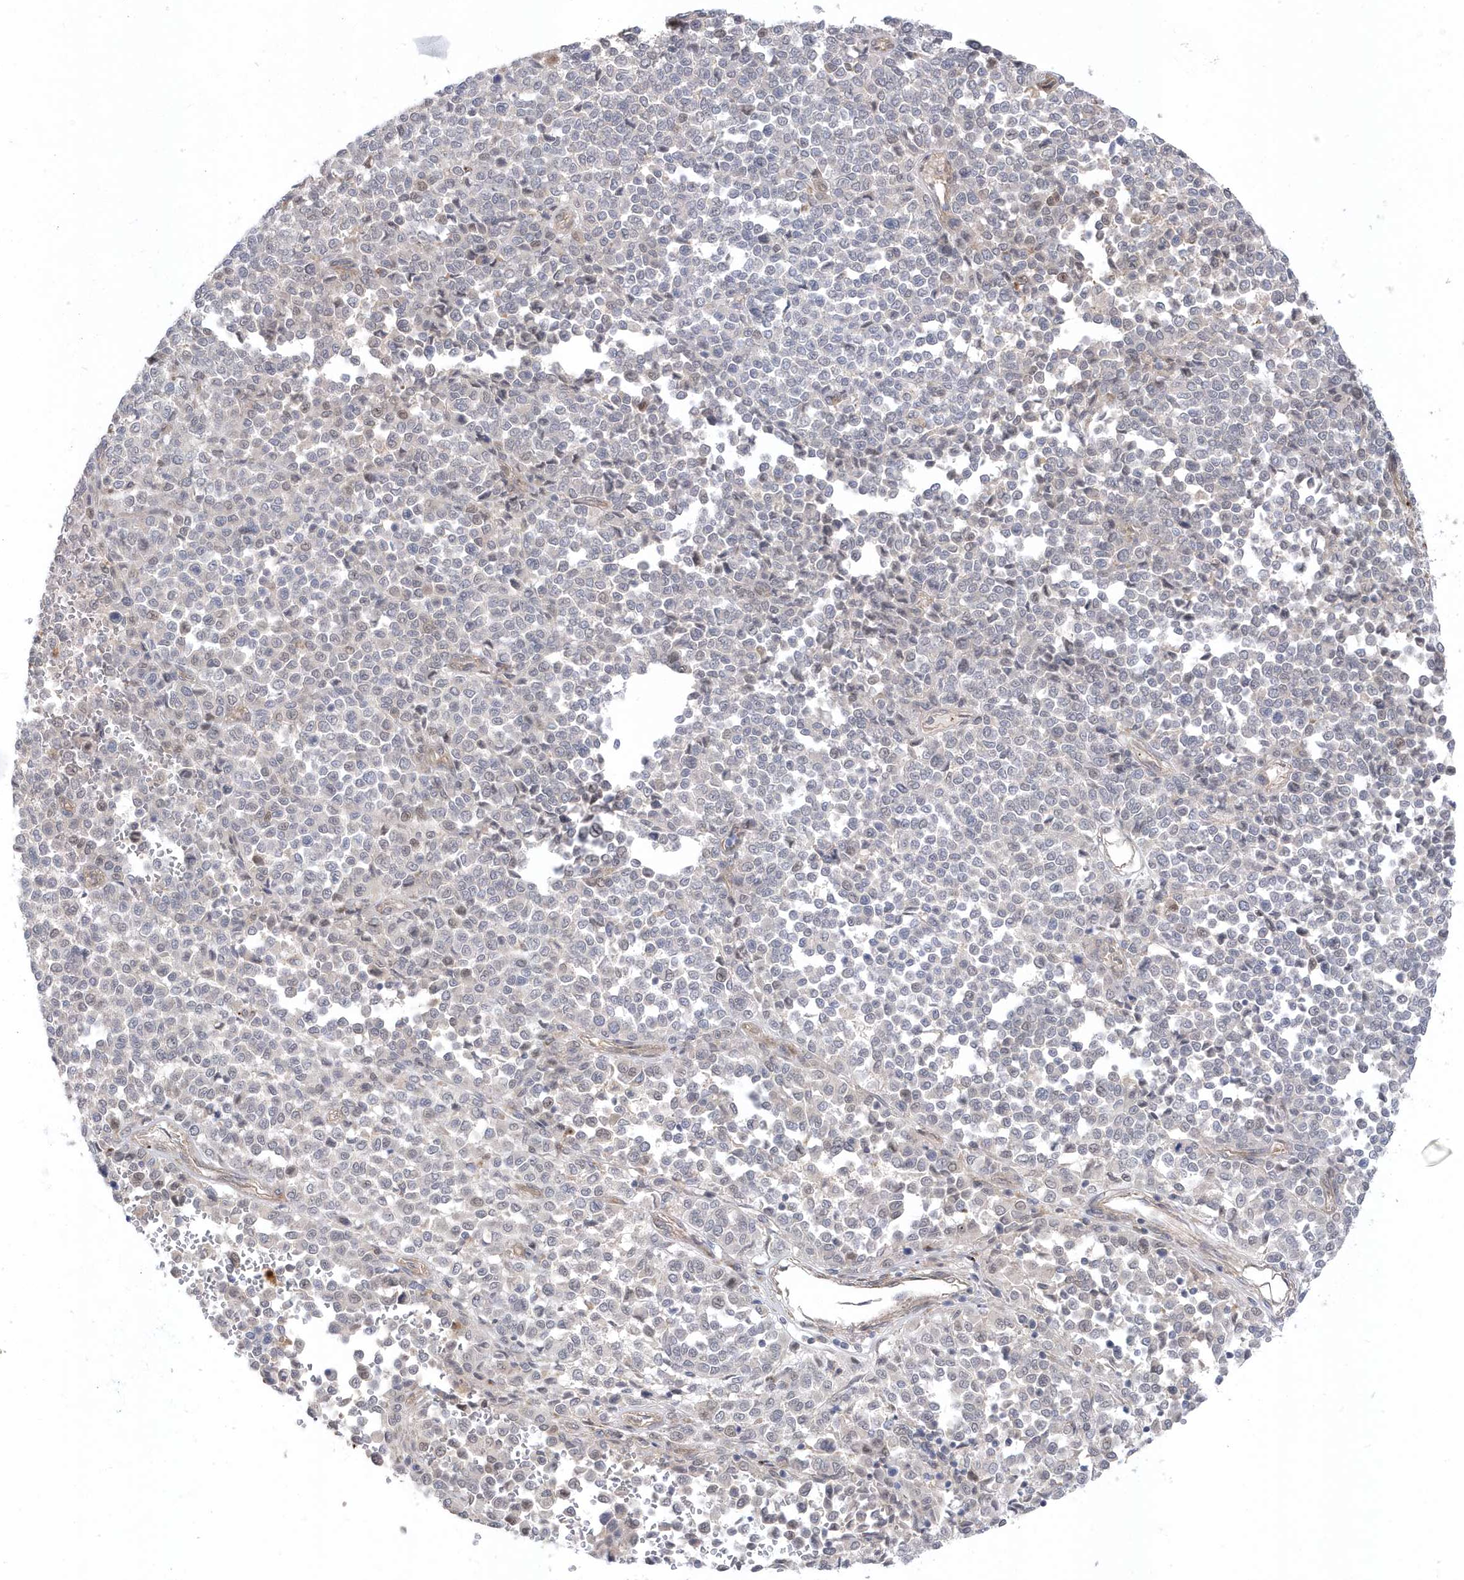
{"staining": {"intensity": "negative", "quantity": "none", "location": "none"}, "tissue": "melanoma", "cell_type": "Tumor cells", "image_type": "cancer", "snomed": [{"axis": "morphology", "description": "Malignant melanoma, Metastatic site"}, {"axis": "topography", "description": "Pancreas"}], "caption": "Immunohistochemistry micrograph of neoplastic tissue: human melanoma stained with DAB (3,3'-diaminobenzidine) exhibits no significant protein positivity in tumor cells. (Brightfield microscopy of DAB immunohistochemistry (IHC) at high magnification).", "gene": "ANAPC1", "patient": {"sex": "female", "age": 30}}